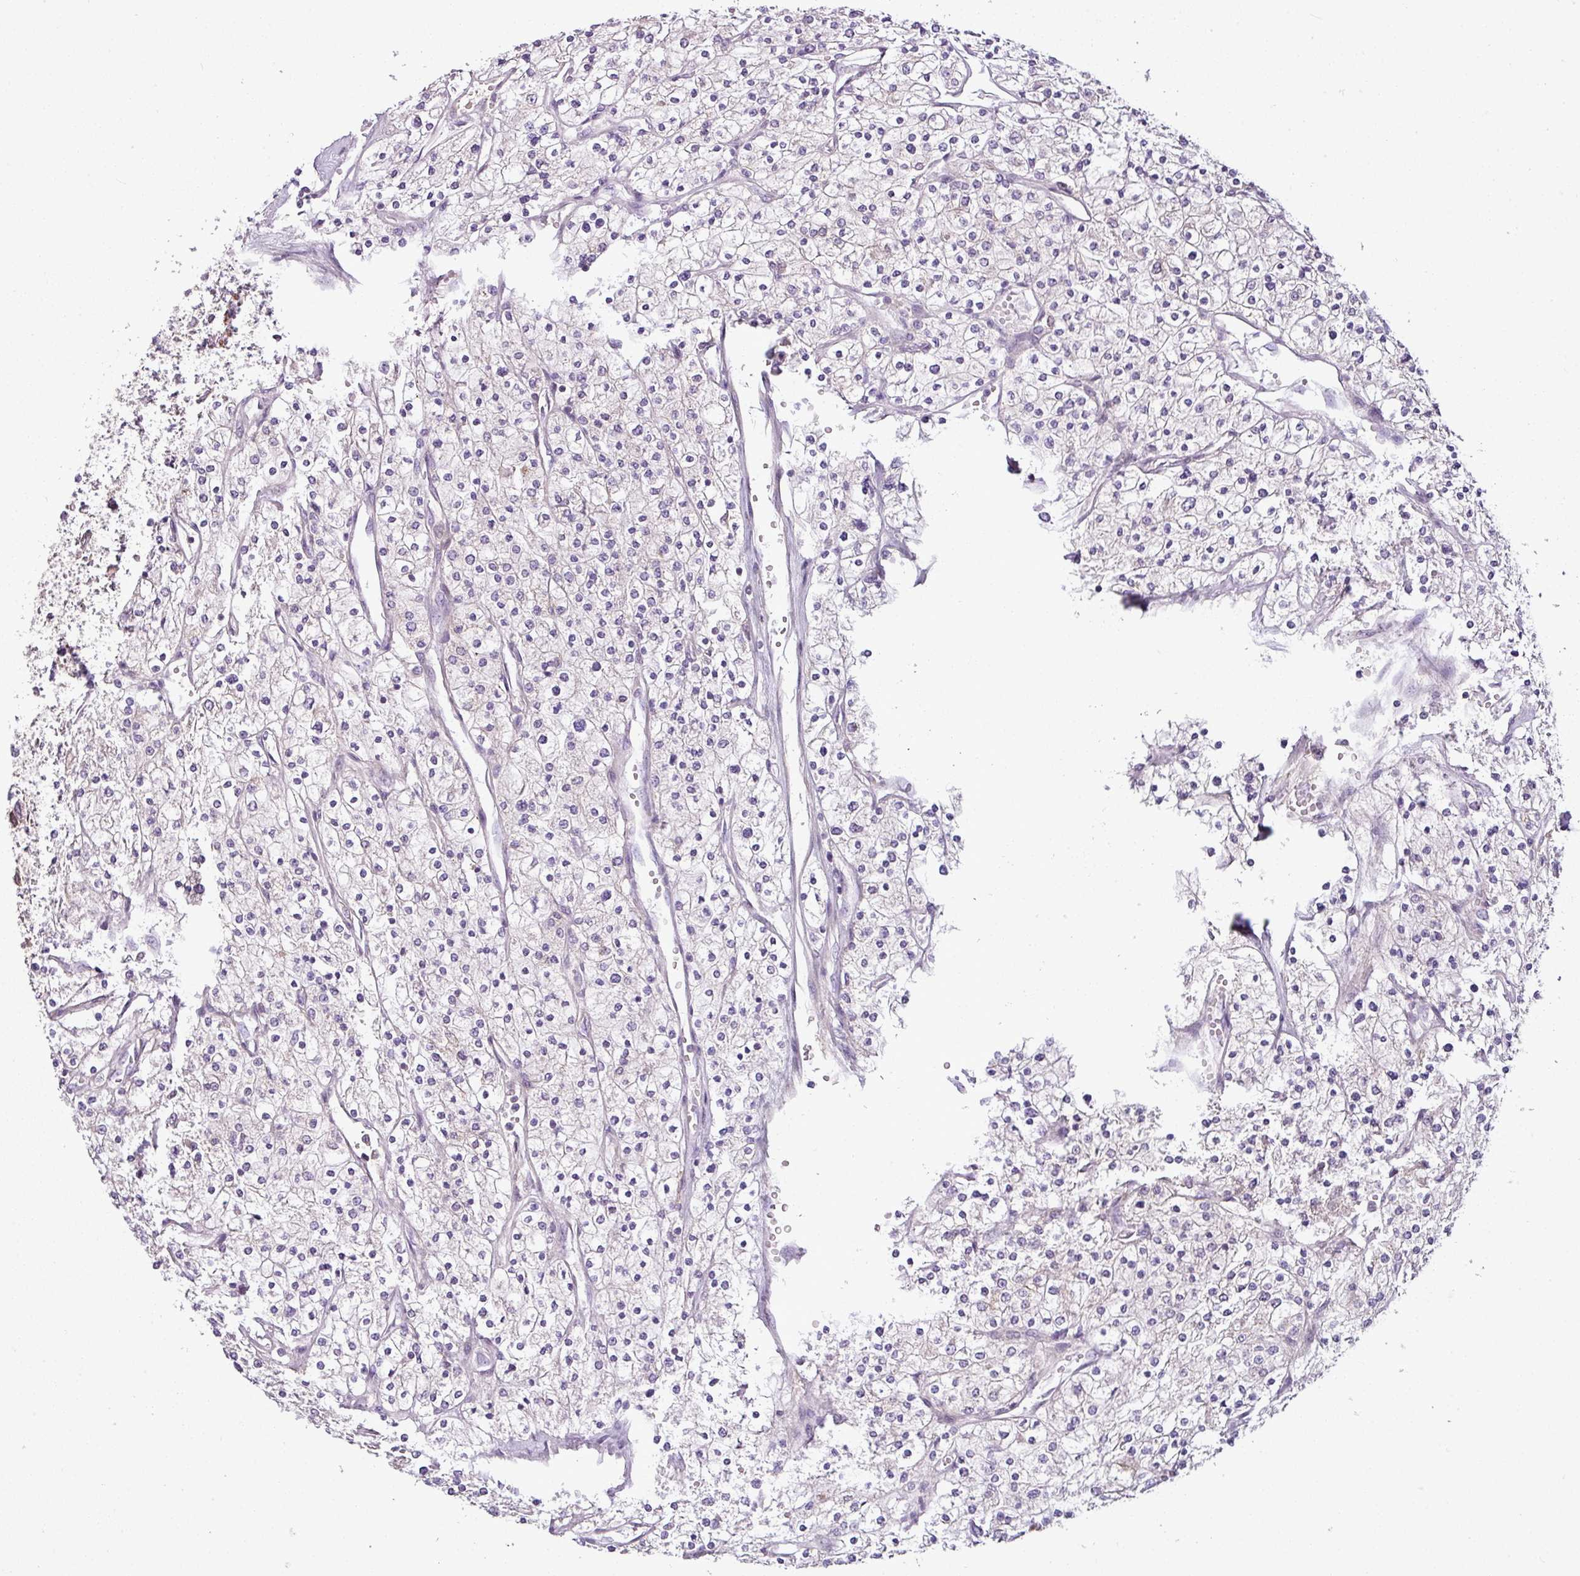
{"staining": {"intensity": "negative", "quantity": "none", "location": "none"}, "tissue": "renal cancer", "cell_type": "Tumor cells", "image_type": "cancer", "snomed": [{"axis": "morphology", "description": "Adenocarcinoma, NOS"}, {"axis": "topography", "description": "Kidney"}], "caption": "This is an immunohistochemistry photomicrograph of adenocarcinoma (renal). There is no expression in tumor cells.", "gene": "DERPC", "patient": {"sex": "male", "age": 80}}